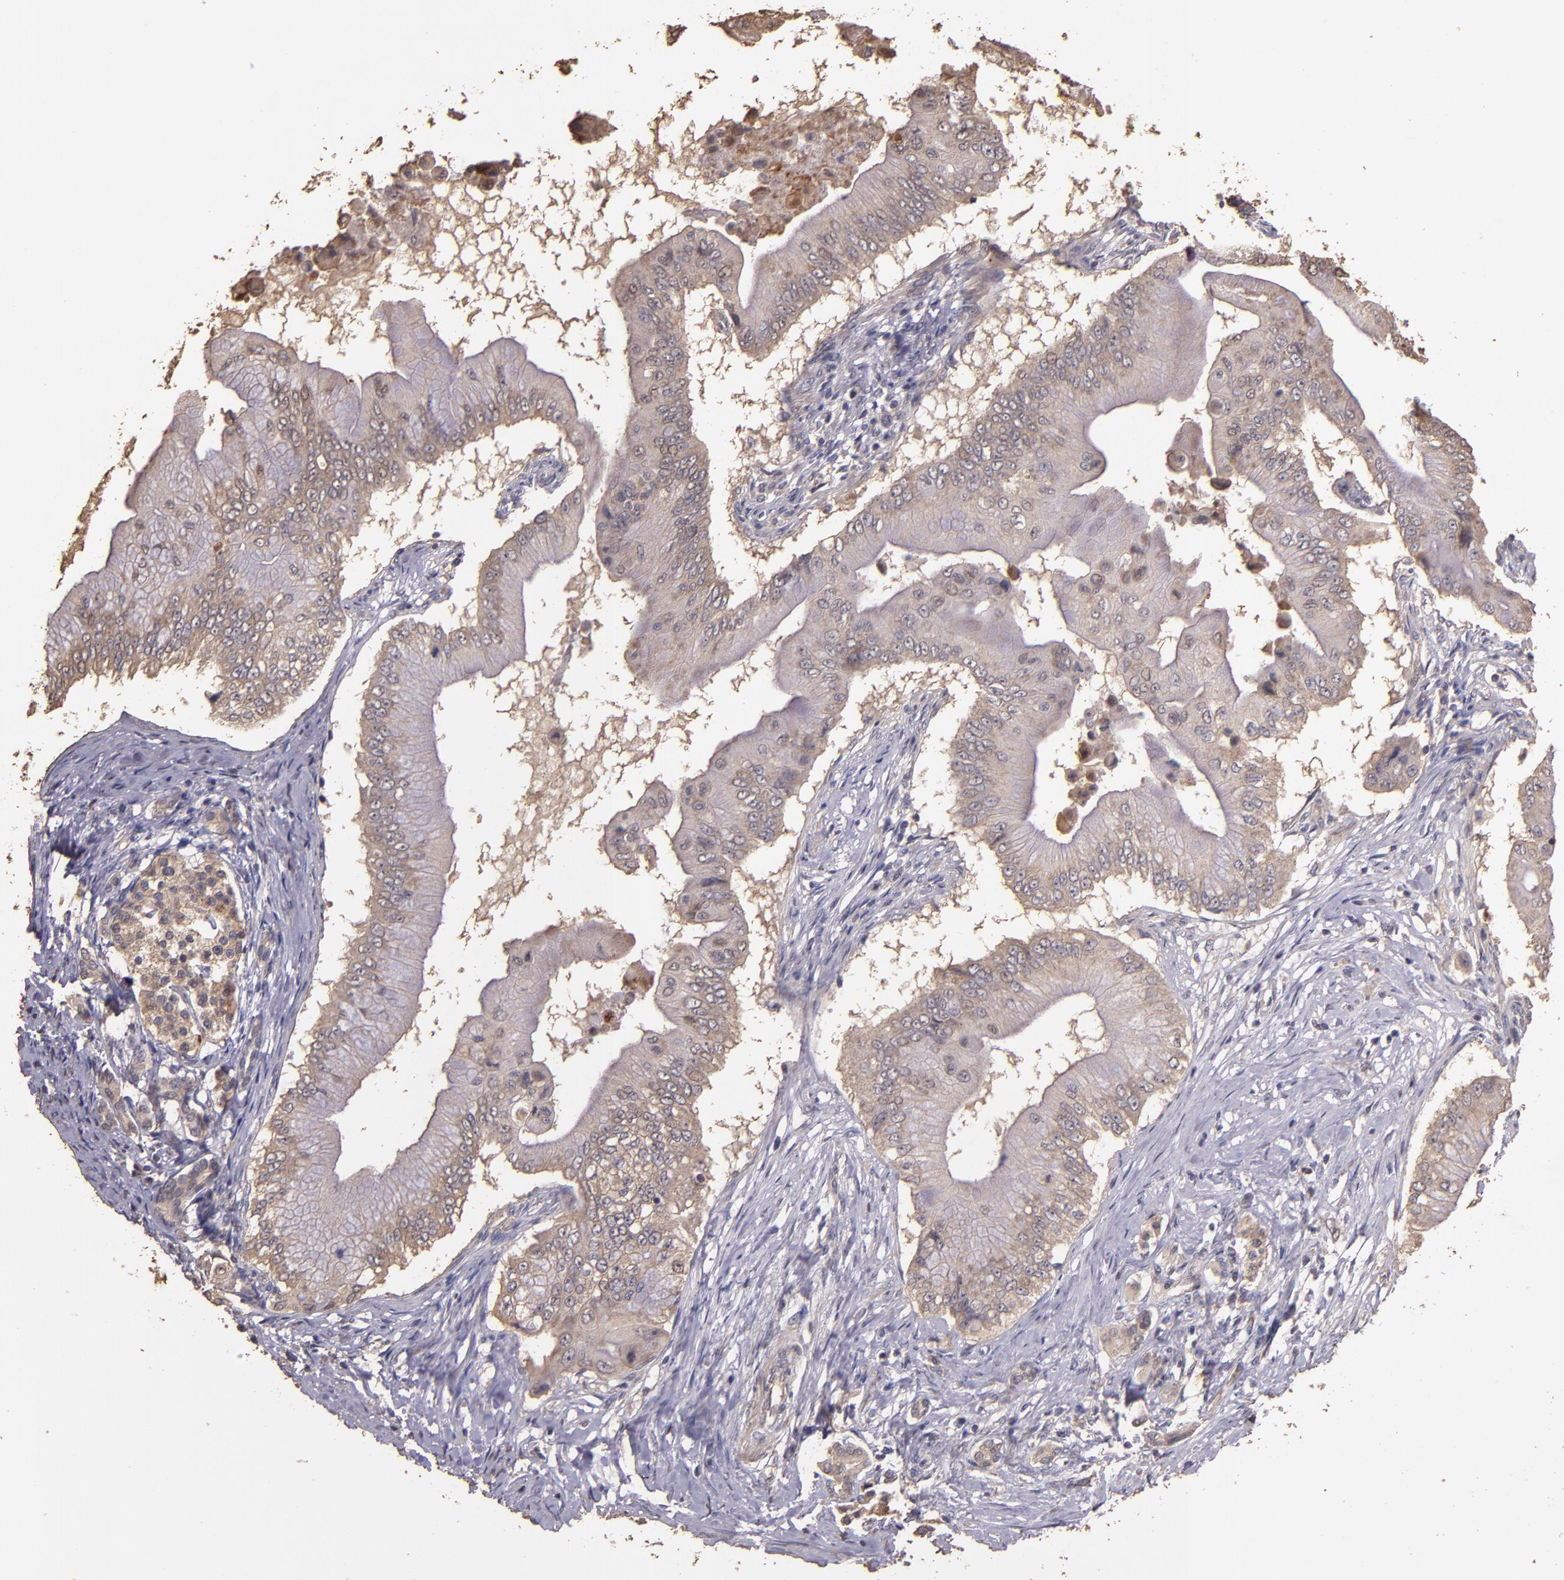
{"staining": {"intensity": "weak", "quantity": ">75%", "location": "cytoplasmic/membranous"}, "tissue": "pancreatic cancer", "cell_type": "Tumor cells", "image_type": "cancer", "snomed": [{"axis": "morphology", "description": "Adenocarcinoma, NOS"}, {"axis": "topography", "description": "Pancreas"}], "caption": "Pancreatic cancer stained with a brown dye shows weak cytoplasmic/membranous positive positivity in approximately >75% of tumor cells.", "gene": "HECTD1", "patient": {"sex": "male", "age": 62}}